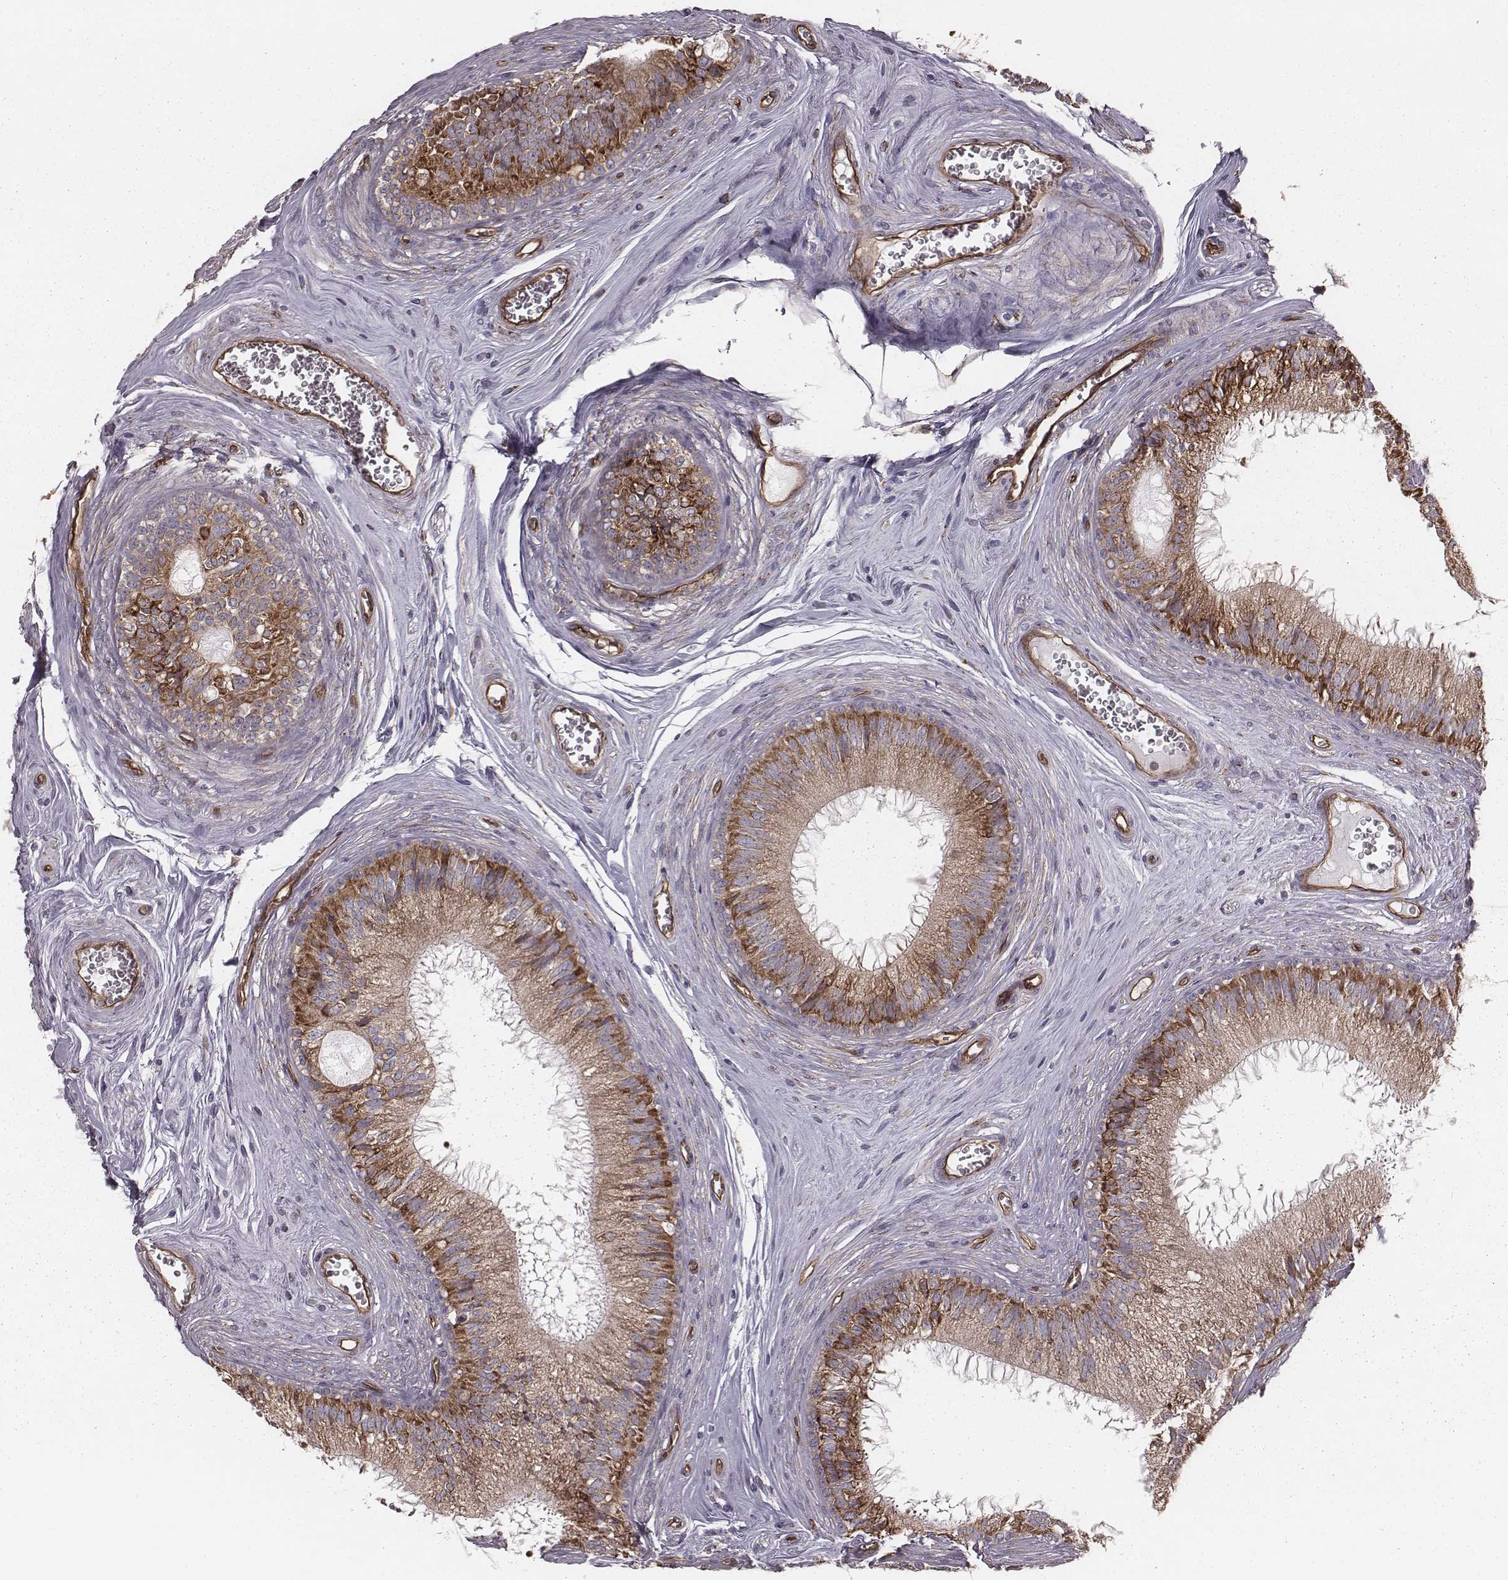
{"staining": {"intensity": "strong", "quantity": "25%-75%", "location": "cytoplasmic/membranous"}, "tissue": "epididymis", "cell_type": "Glandular cells", "image_type": "normal", "snomed": [{"axis": "morphology", "description": "Normal tissue, NOS"}, {"axis": "topography", "description": "Epididymis"}], "caption": "The histopathology image demonstrates staining of normal epididymis, revealing strong cytoplasmic/membranous protein positivity (brown color) within glandular cells. The staining was performed using DAB, with brown indicating positive protein expression. Nuclei are stained blue with hematoxylin.", "gene": "PALMD", "patient": {"sex": "male", "age": 37}}